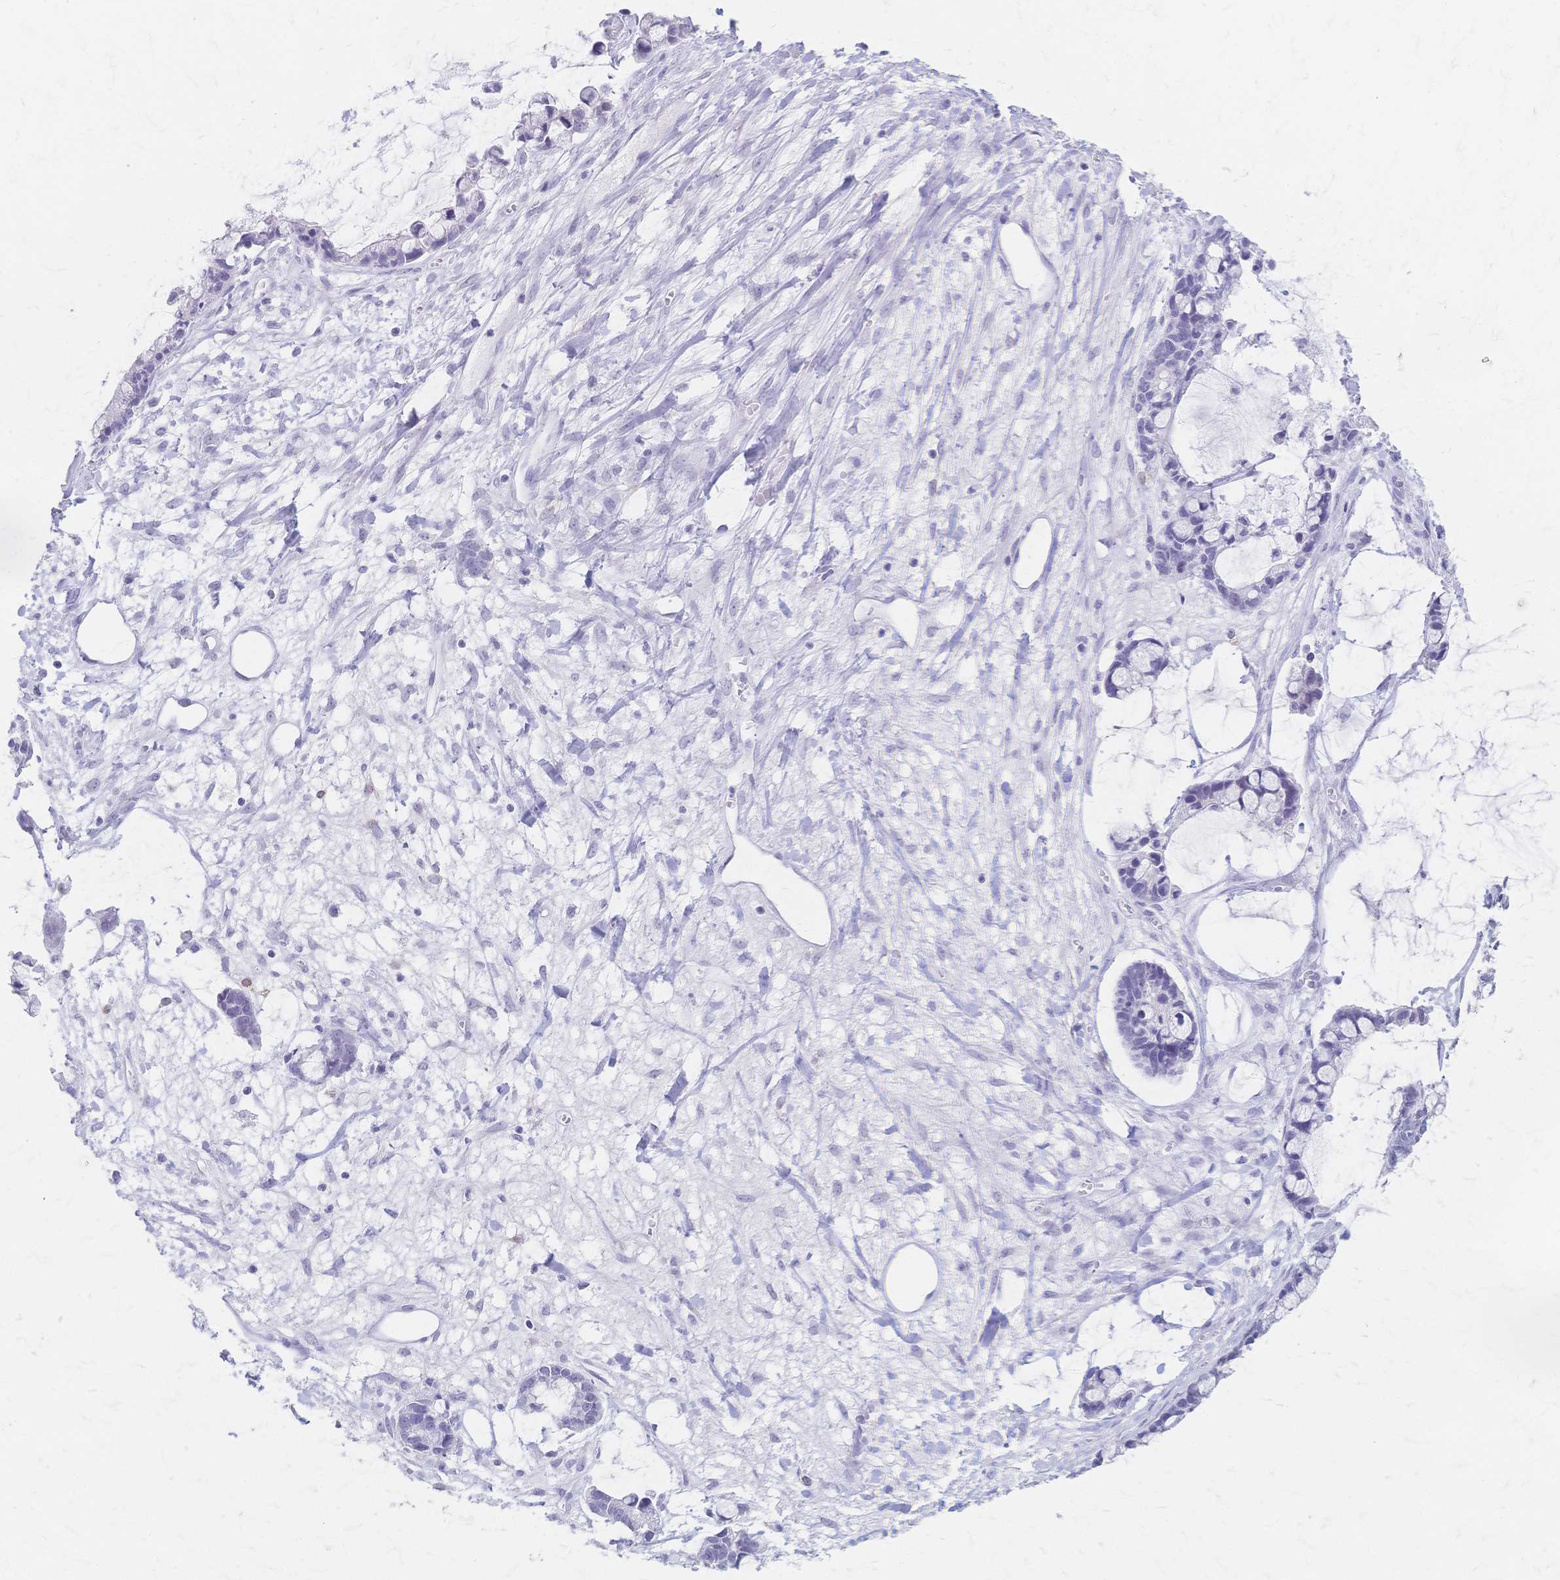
{"staining": {"intensity": "negative", "quantity": "none", "location": "none"}, "tissue": "ovarian cancer", "cell_type": "Tumor cells", "image_type": "cancer", "snomed": [{"axis": "morphology", "description": "Cystadenocarcinoma, mucinous, NOS"}, {"axis": "topography", "description": "Ovary"}], "caption": "Histopathology image shows no protein positivity in tumor cells of ovarian cancer (mucinous cystadenocarcinoma) tissue.", "gene": "CYB5A", "patient": {"sex": "female", "age": 63}}